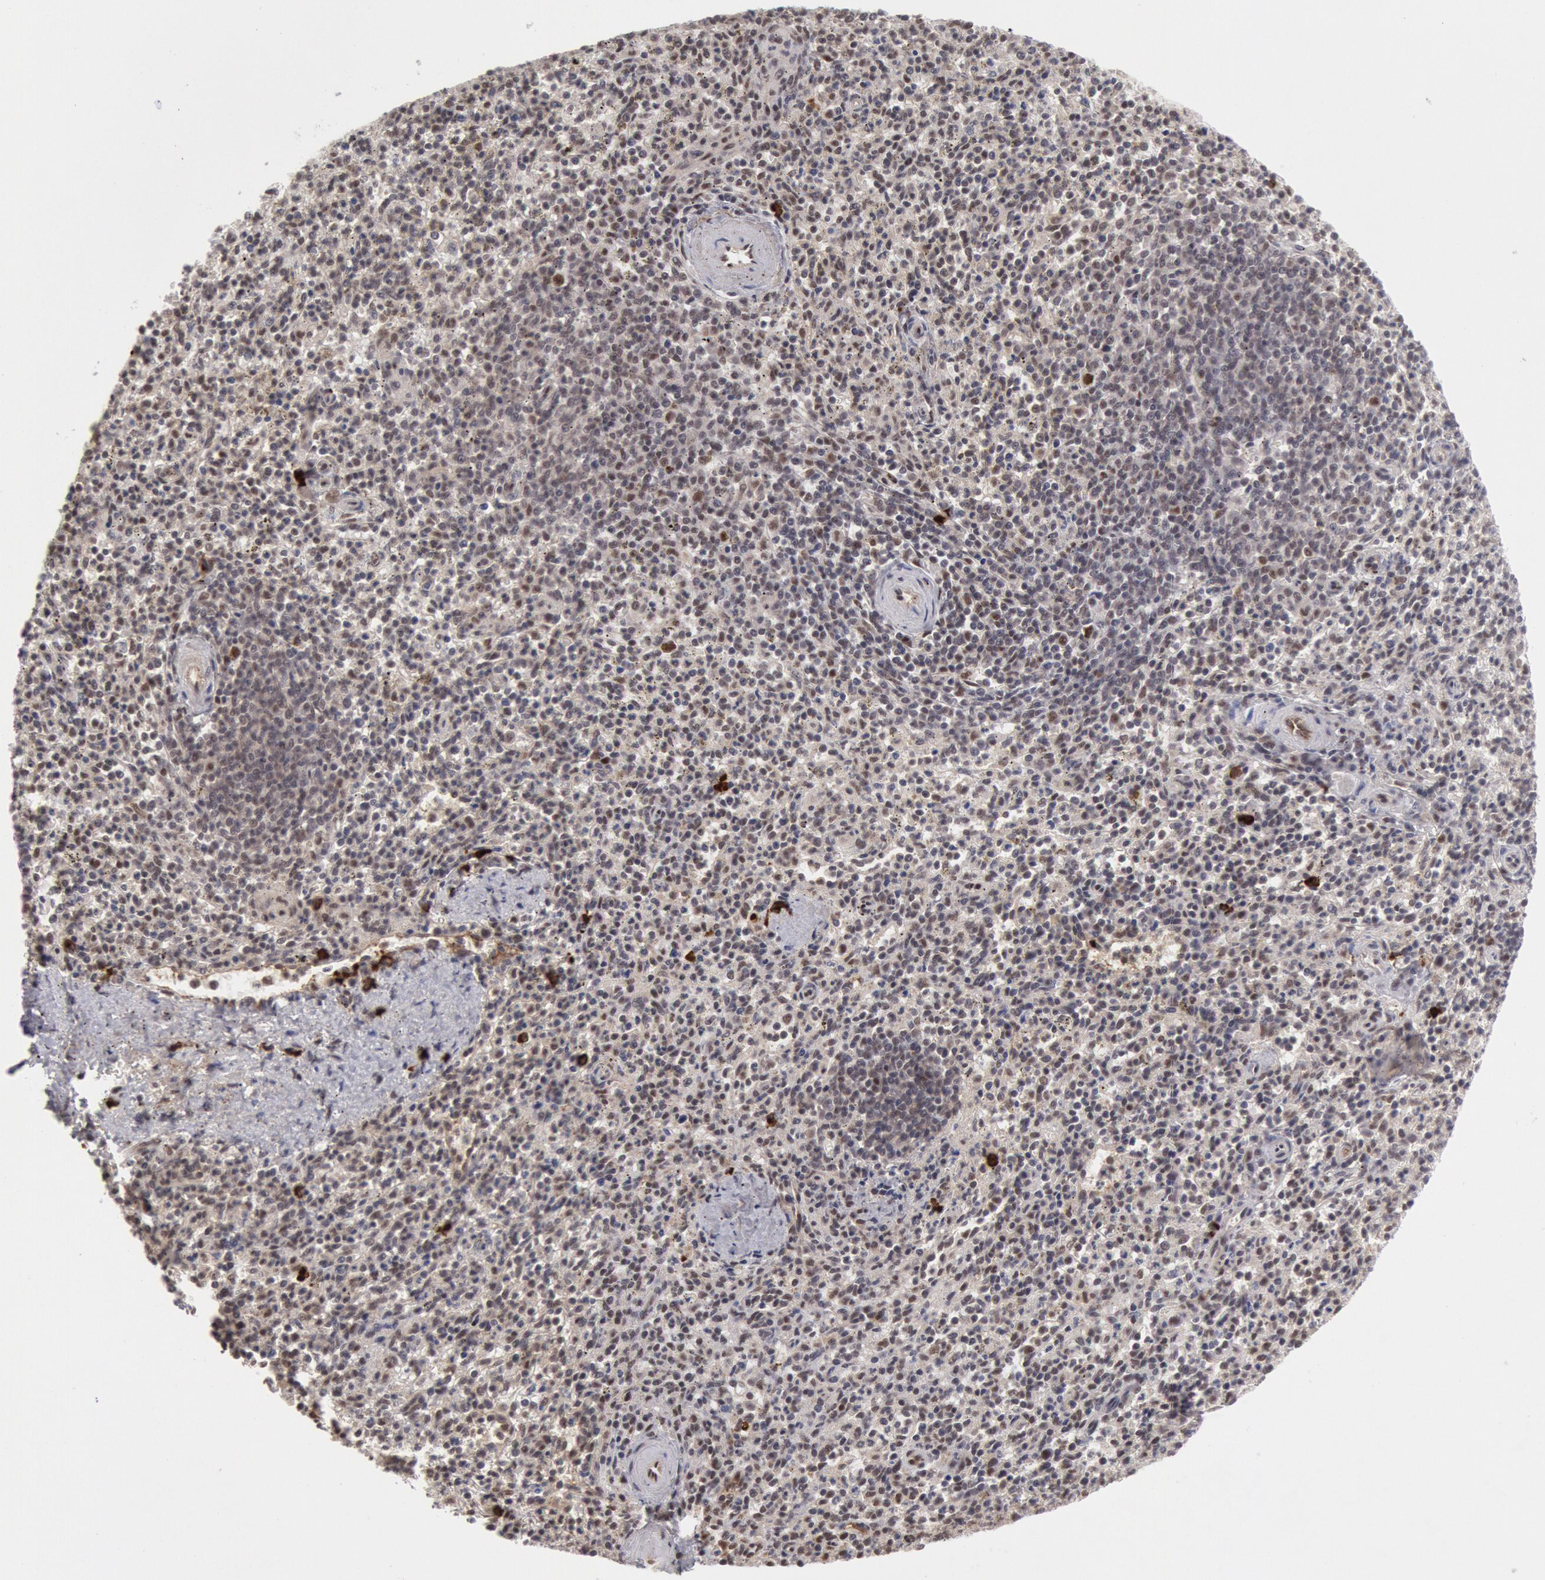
{"staining": {"intensity": "strong", "quantity": "<25%", "location": "cytoplasmic/membranous,nuclear"}, "tissue": "spleen", "cell_type": "Cells in red pulp", "image_type": "normal", "snomed": [{"axis": "morphology", "description": "Normal tissue, NOS"}, {"axis": "topography", "description": "Spleen"}], "caption": "This is a micrograph of immunohistochemistry staining of benign spleen, which shows strong positivity in the cytoplasmic/membranous,nuclear of cells in red pulp.", "gene": "PPP4R3B", "patient": {"sex": "male", "age": 72}}